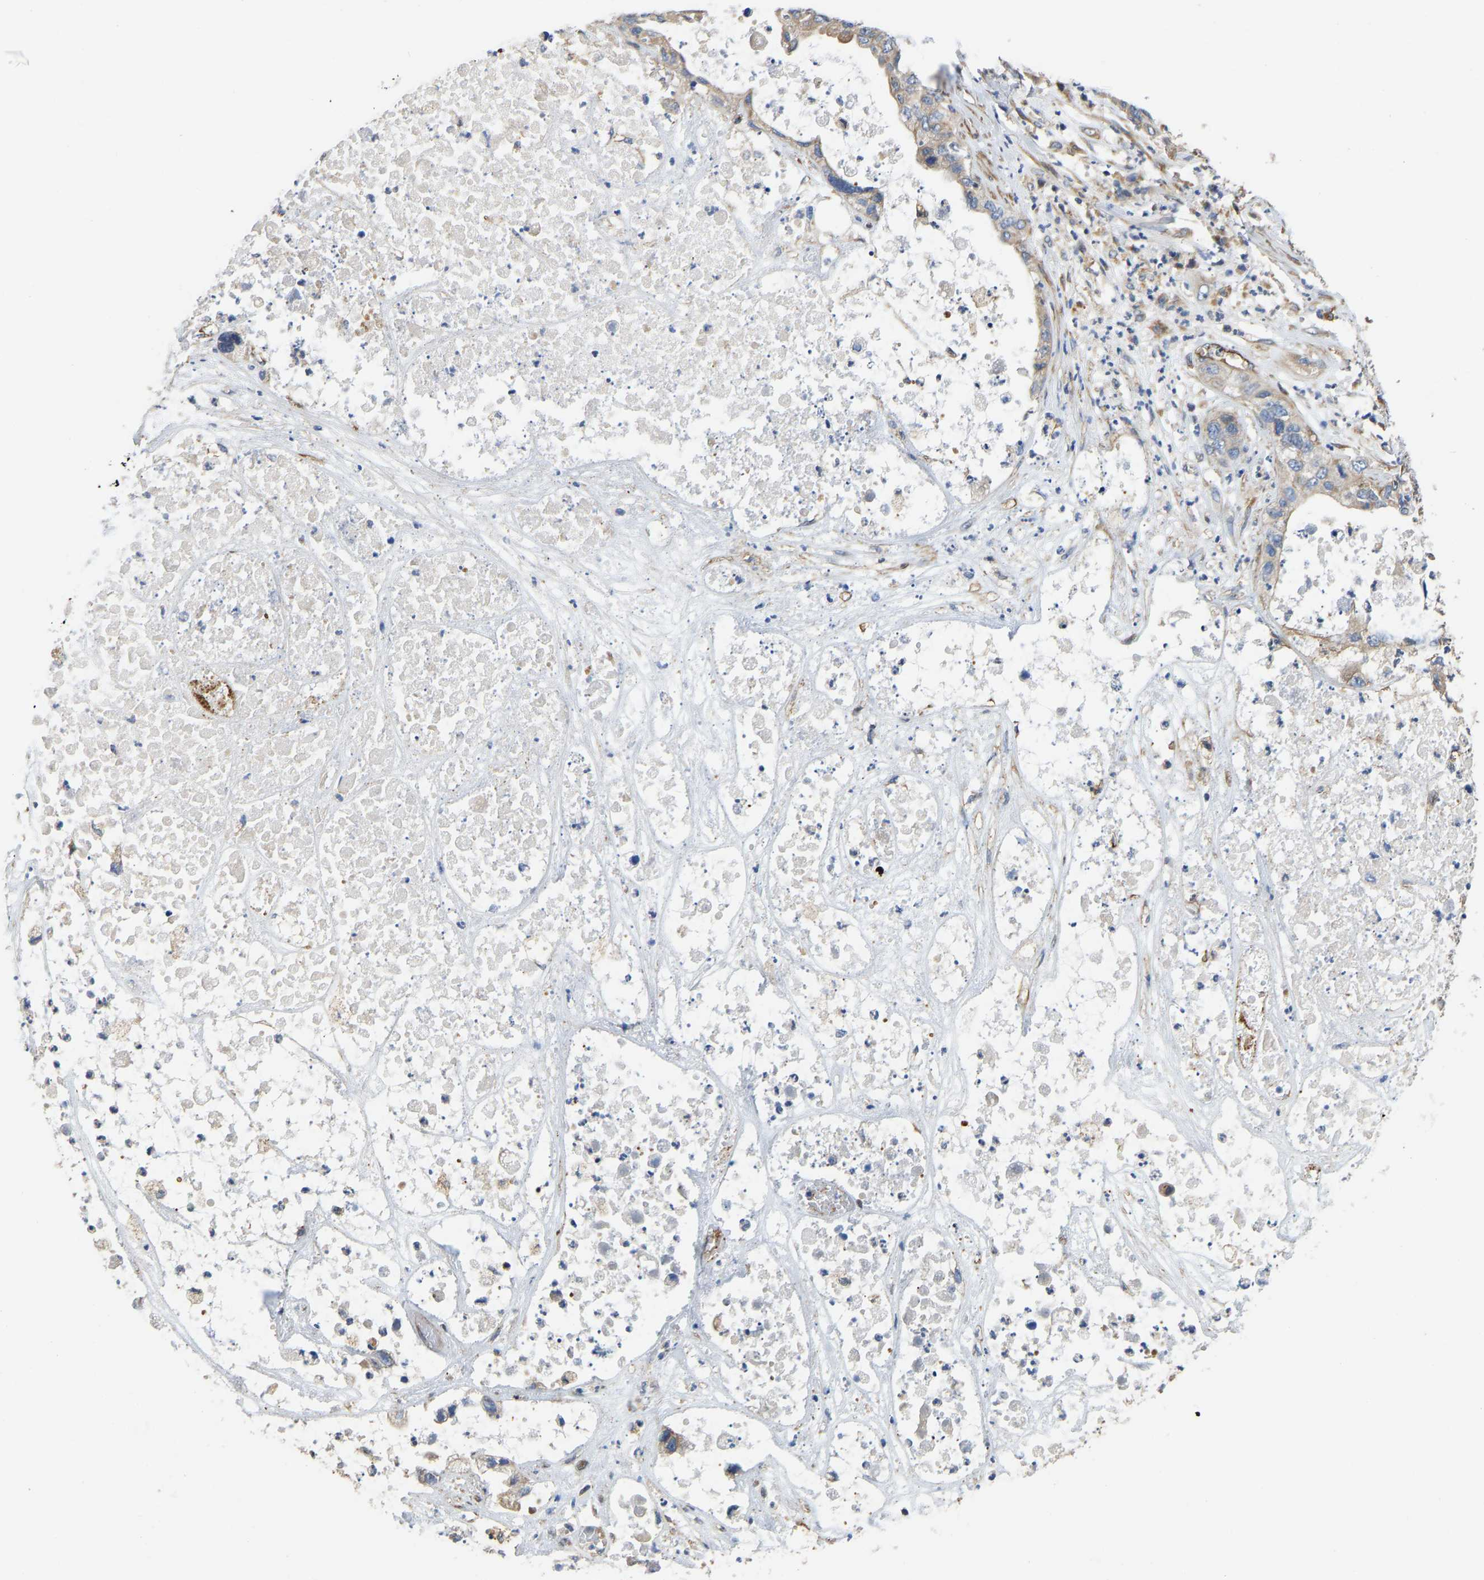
{"staining": {"intensity": "weak", "quantity": "<25%", "location": "cytoplasmic/membranous"}, "tissue": "pancreatic cancer", "cell_type": "Tumor cells", "image_type": "cancer", "snomed": [{"axis": "morphology", "description": "Adenocarcinoma, NOS"}, {"axis": "topography", "description": "Pancreas"}], "caption": "This is an immunohistochemistry (IHC) image of human adenocarcinoma (pancreatic). There is no expression in tumor cells.", "gene": "ELMO2", "patient": {"sex": "female", "age": 78}}